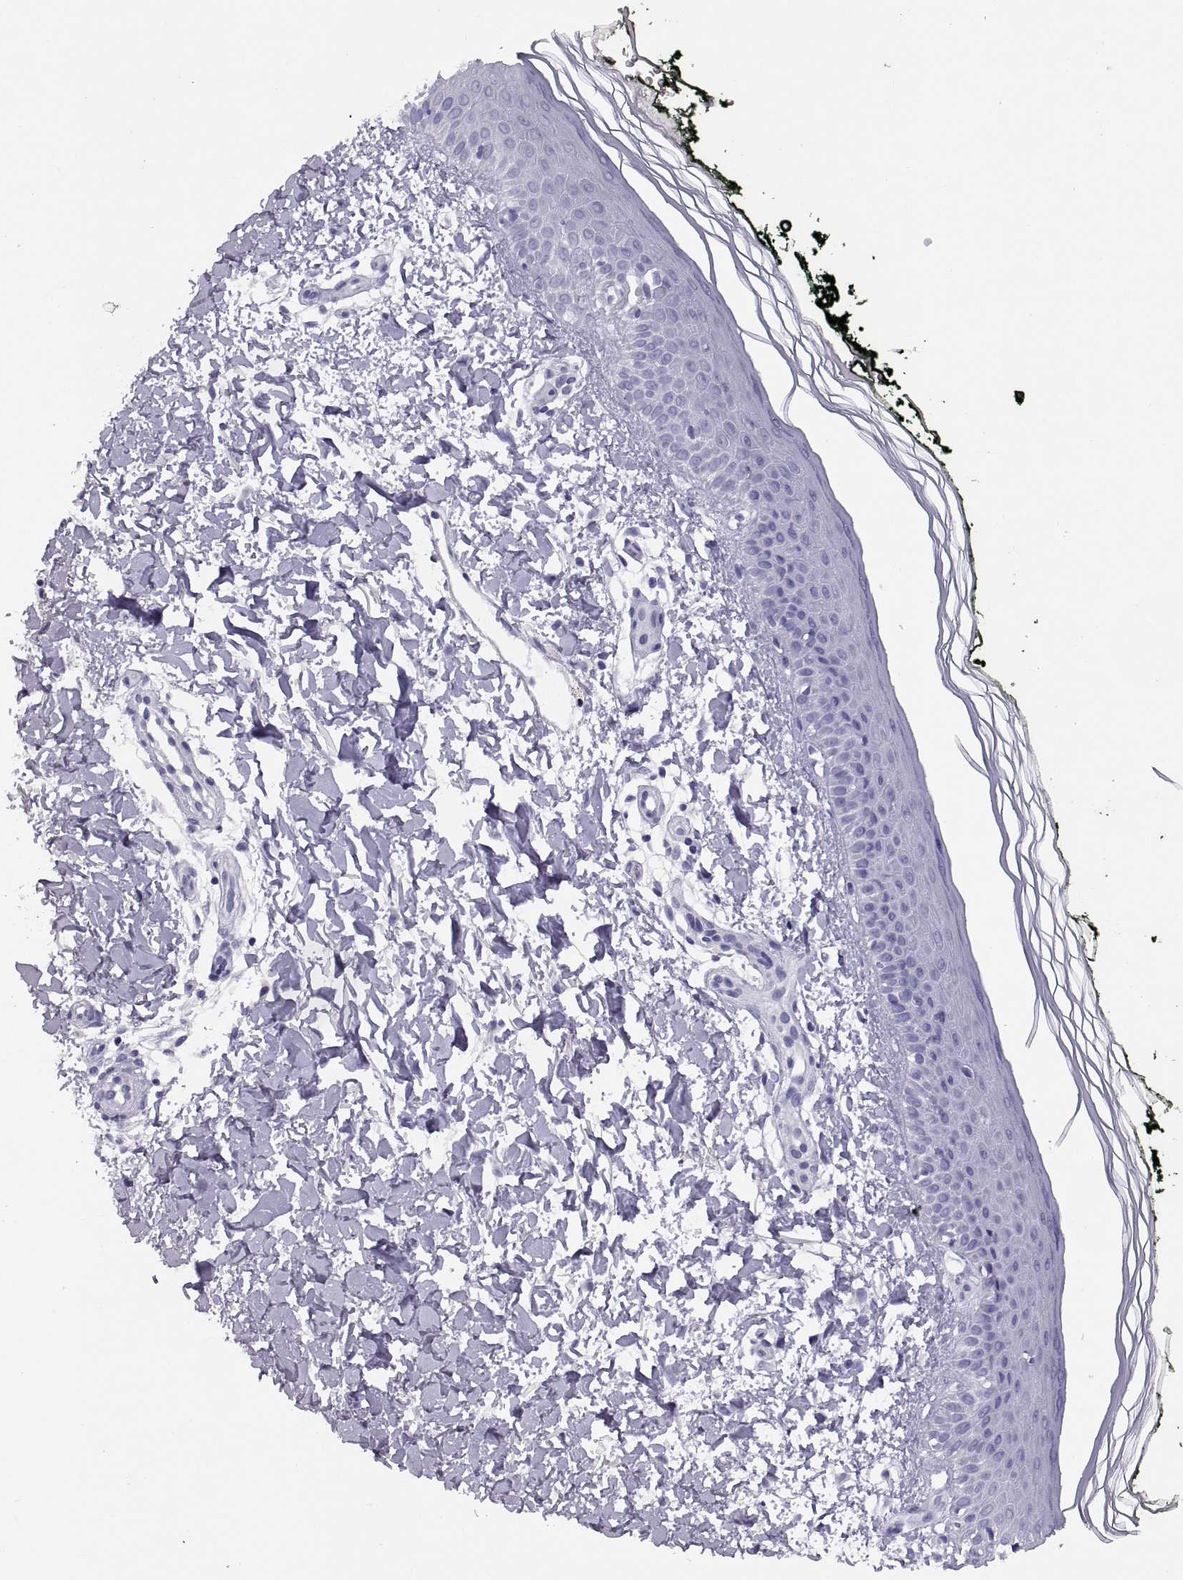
{"staining": {"intensity": "negative", "quantity": "none", "location": "none"}, "tissue": "skin", "cell_type": "Fibroblasts", "image_type": "normal", "snomed": [{"axis": "morphology", "description": "Normal tissue, NOS"}, {"axis": "topography", "description": "Skin"}], "caption": "Immunohistochemistry image of unremarkable human skin stained for a protein (brown), which displays no staining in fibroblasts.", "gene": "RGS20", "patient": {"sex": "female", "age": 62}}